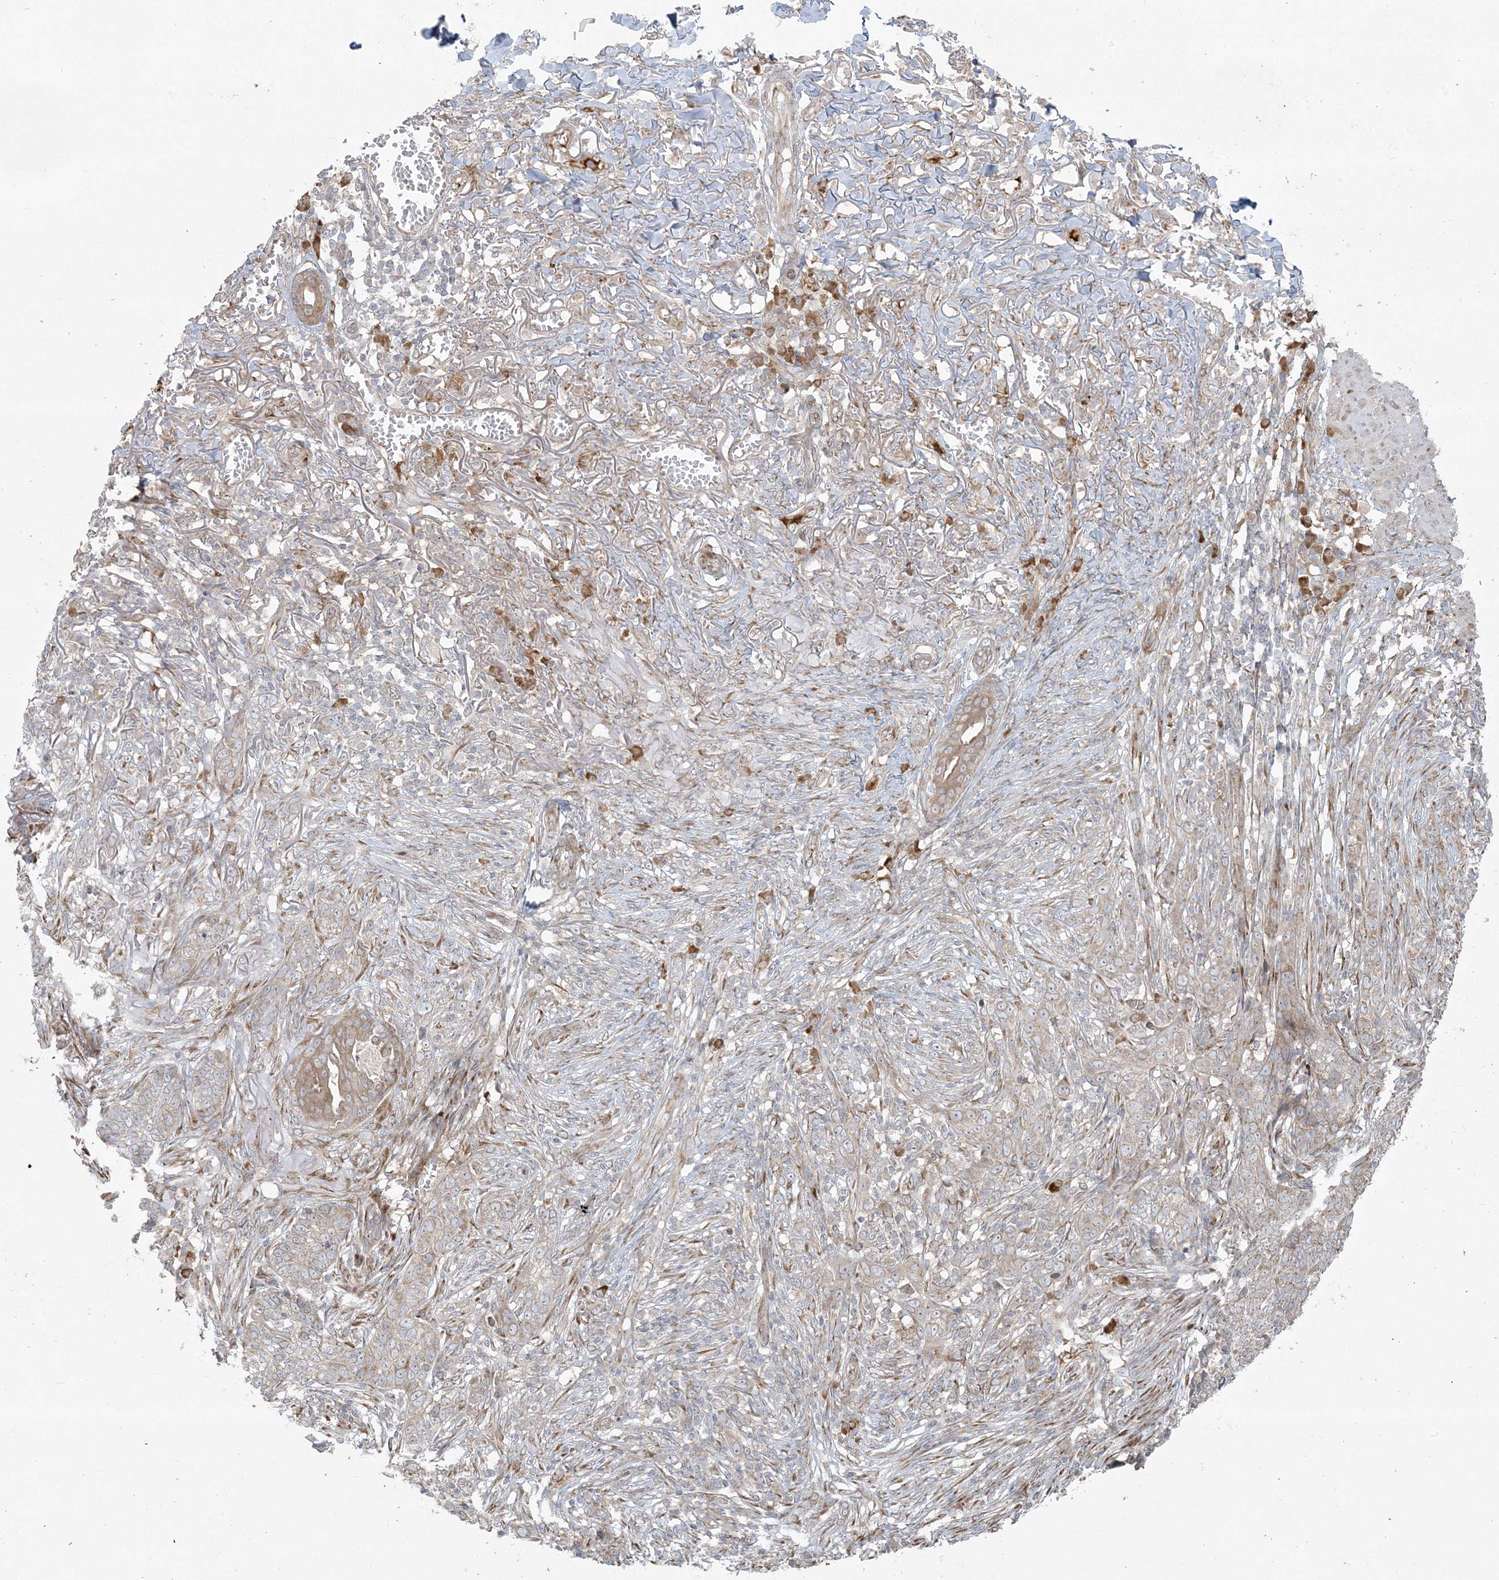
{"staining": {"intensity": "weak", "quantity": "<25%", "location": "cytoplasmic/membranous"}, "tissue": "skin cancer", "cell_type": "Tumor cells", "image_type": "cancer", "snomed": [{"axis": "morphology", "description": "Basal cell carcinoma"}, {"axis": "topography", "description": "Skin"}], "caption": "High magnification brightfield microscopy of skin basal cell carcinoma stained with DAB (brown) and counterstained with hematoxylin (blue): tumor cells show no significant positivity.", "gene": "ZNF263", "patient": {"sex": "male", "age": 85}}